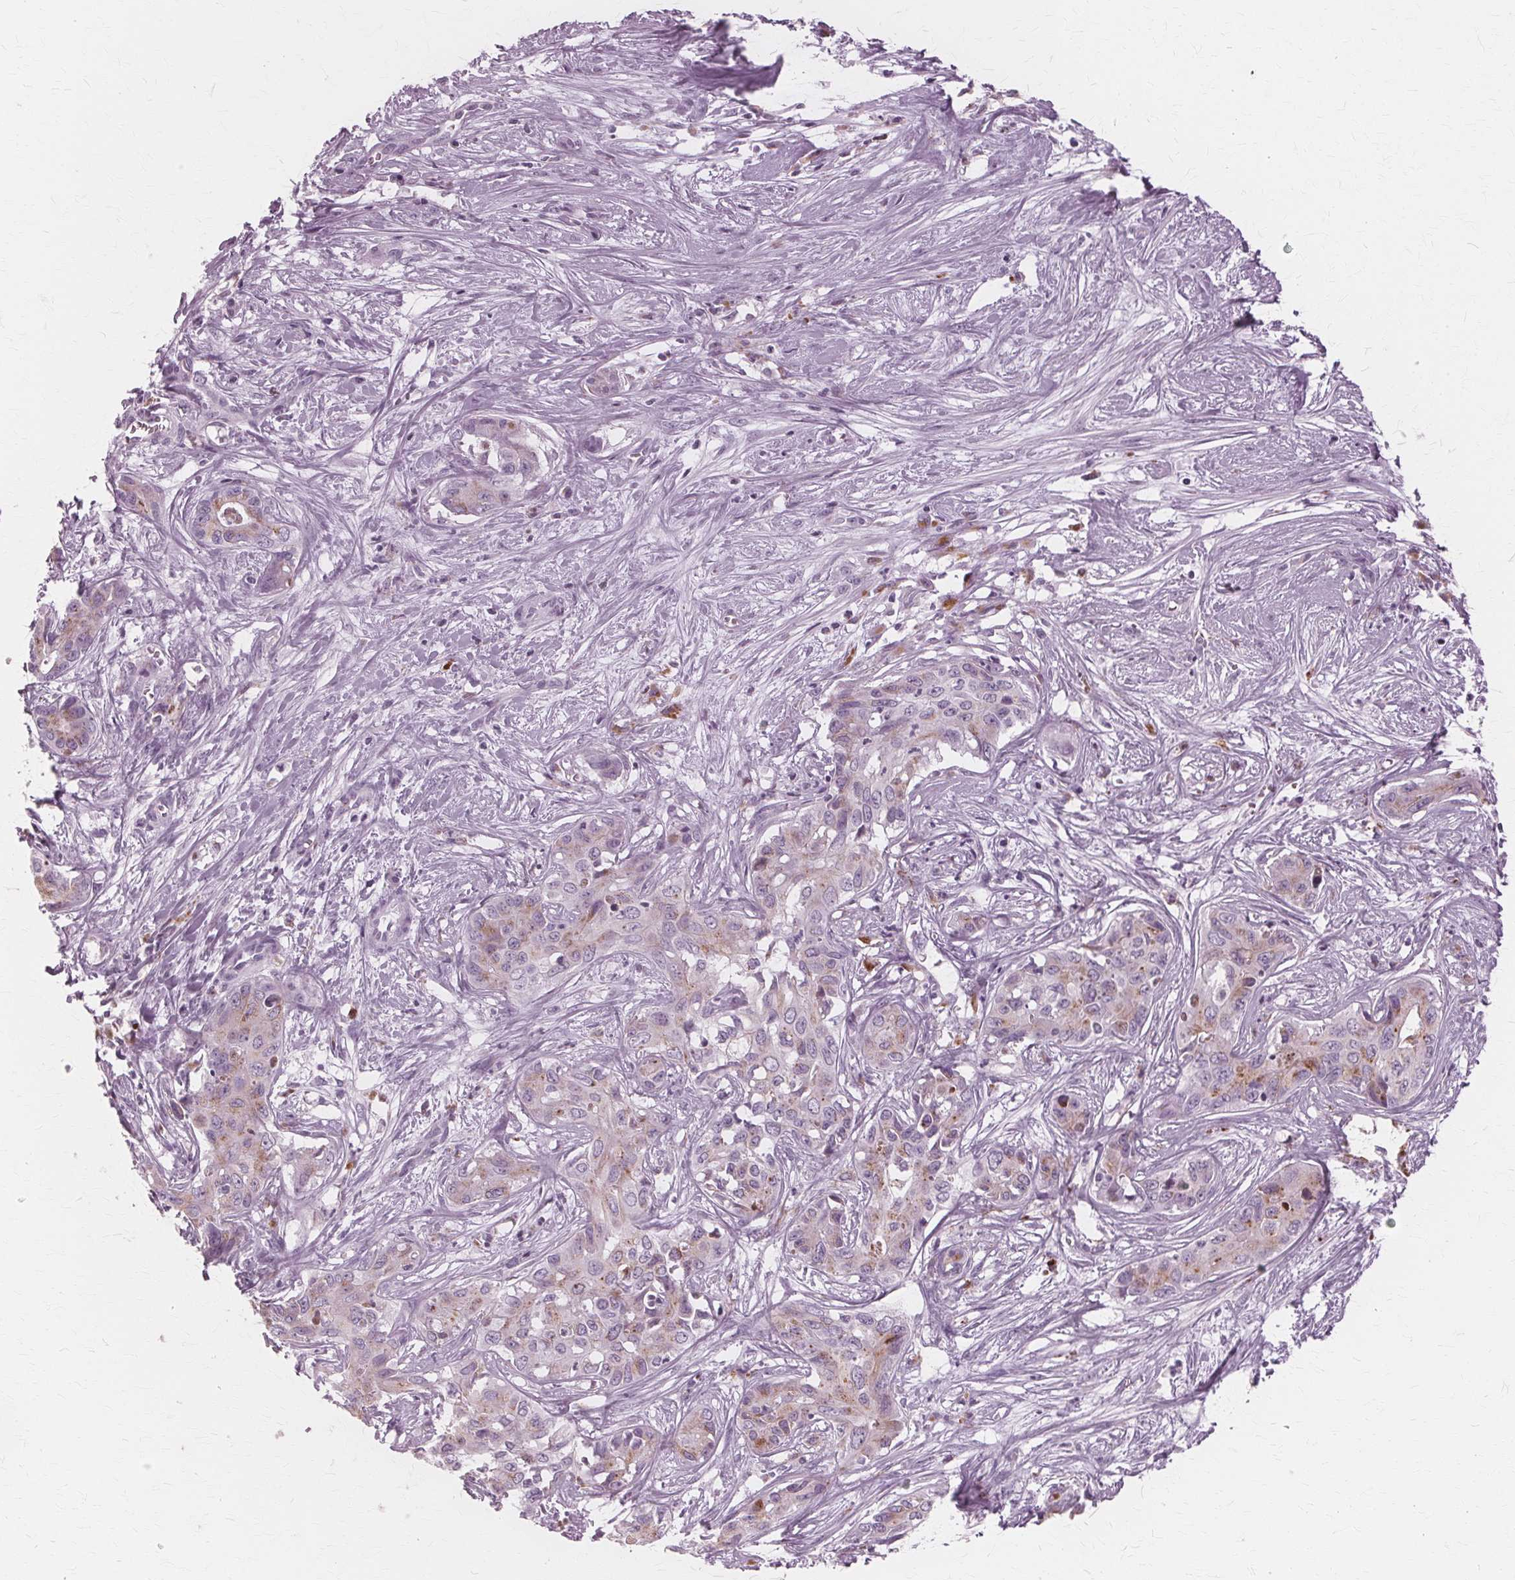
{"staining": {"intensity": "weak", "quantity": "25%-75%", "location": "cytoplasmic/membranous"}, "tissue": "liver cancer", "cell_type": "Tumor cells", "image_type": "cancer", "snomed": [{"axis": "morphology", "description": "Cholangiocarcinoma"}, {"axis": "topography", "description": "Liver"}], "caption": "The micrograph reveals a brown stain indicating the presence of a protein in the cytoplasmic/membranous of tumor cells in liver cholangiocarcinoma. Using DAB (3,3'-diaminobenzidine) (brown) and hematoxylin (blue) stains, captured at high magnification using brightfield microscopy.", "gene": "DNASE2", "patient": {"sex": "female", "age": 65}}